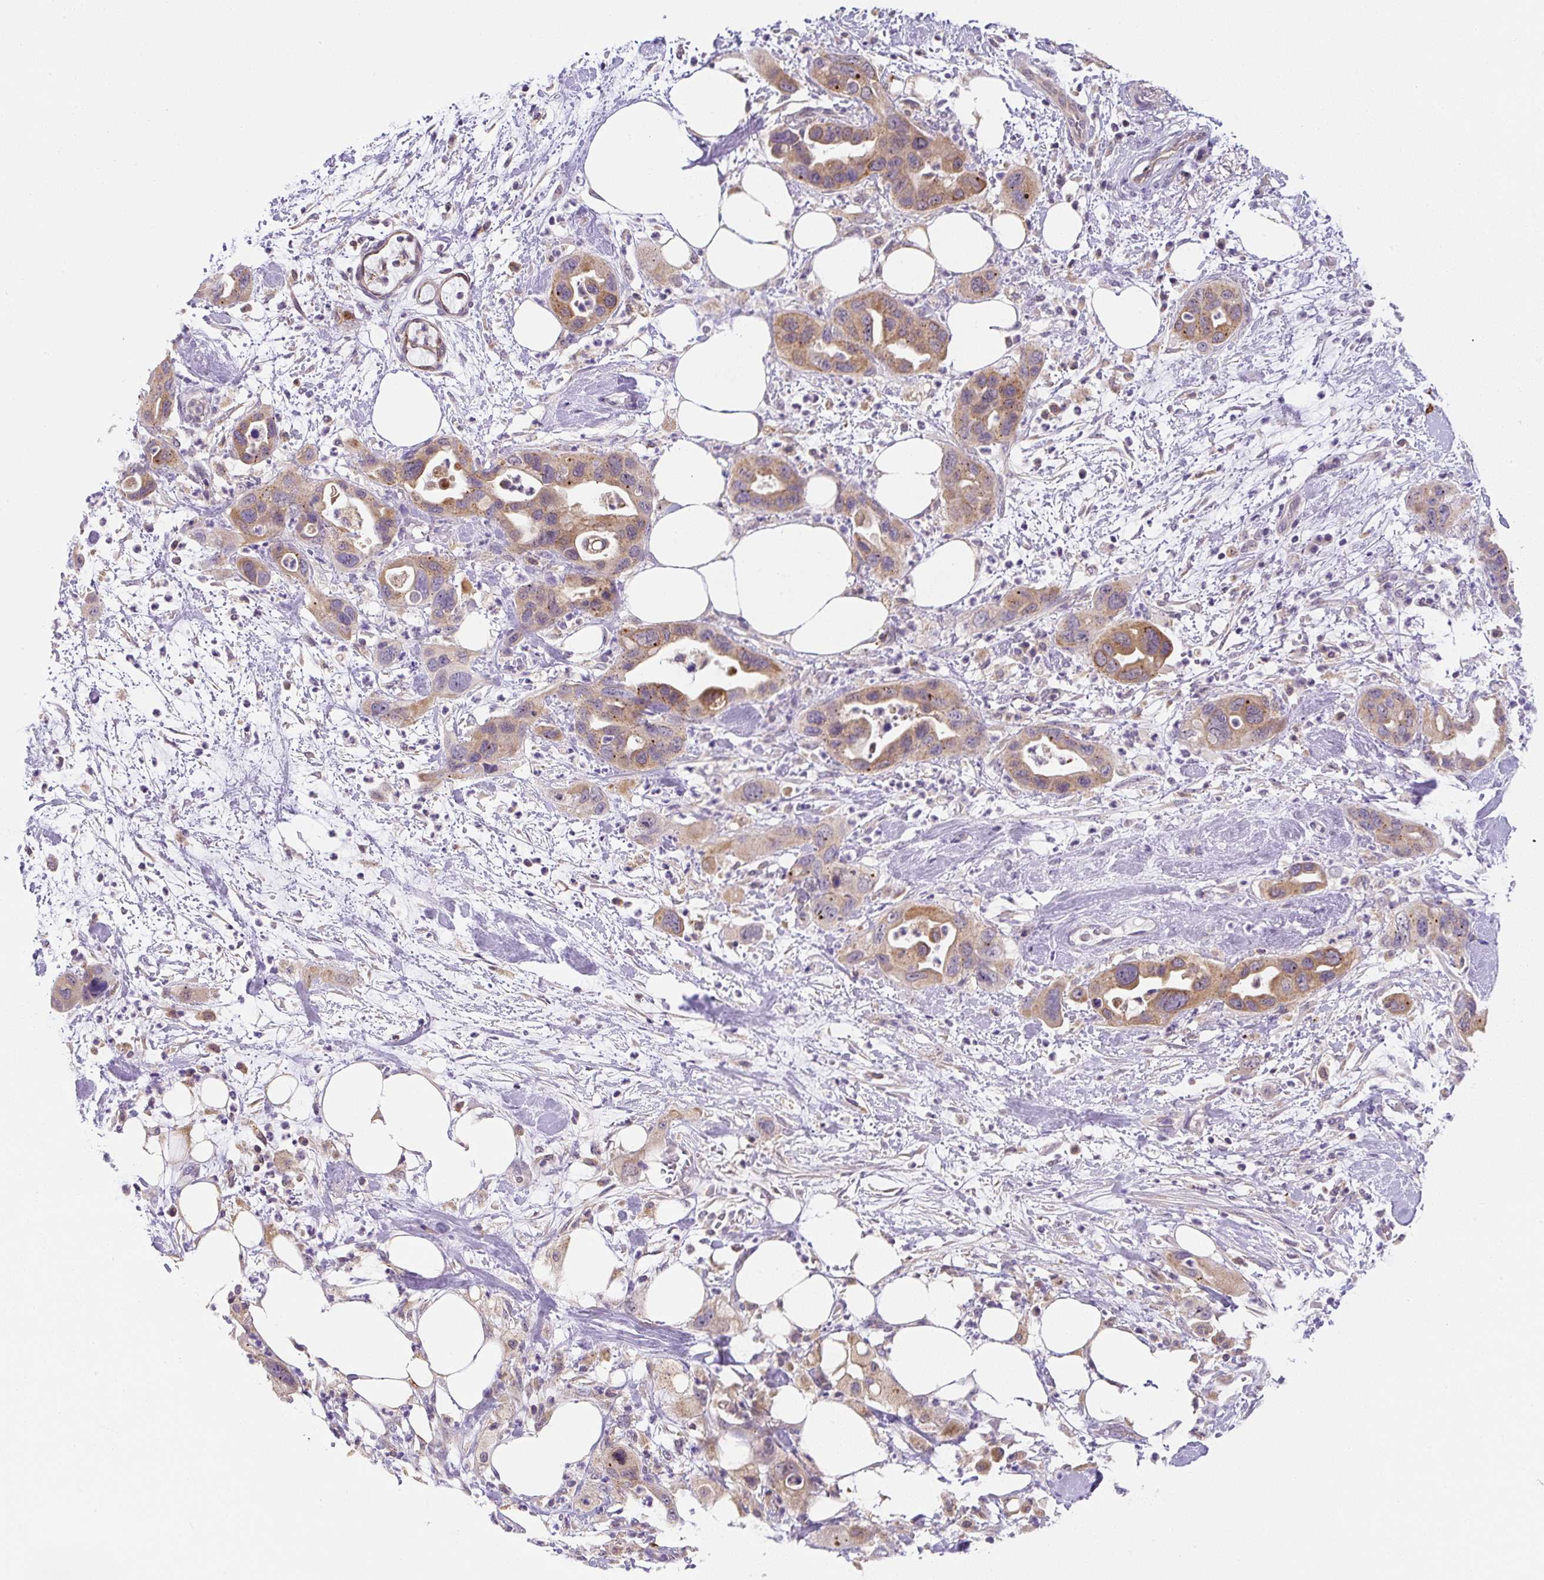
{"staining": {"intensity": "moderate", "quantity": ">75%", "location": "cytoplasmic/membranous"}, "tissue": "pancreatic cancer", "cell_type": "Tumor cells", "image_type": "cancer", "snomed": [{"axis": "morphology", "description": "Adenocarcinoma, NOS"}, {"axis": "topography", "description": "Pancreas"}], "caption": "Immunohistochemical staining of pancreatic cancer reveals moderate cytoplasmic/membranous protein expression in about >75% of tumor cells. (Stains: DAB in brown, nuclei in blue, Microscopy: brightfield microscopy at high magnification).", "gene": "PLA2G4A", "patient": {"sex": "female", "age": 71}}